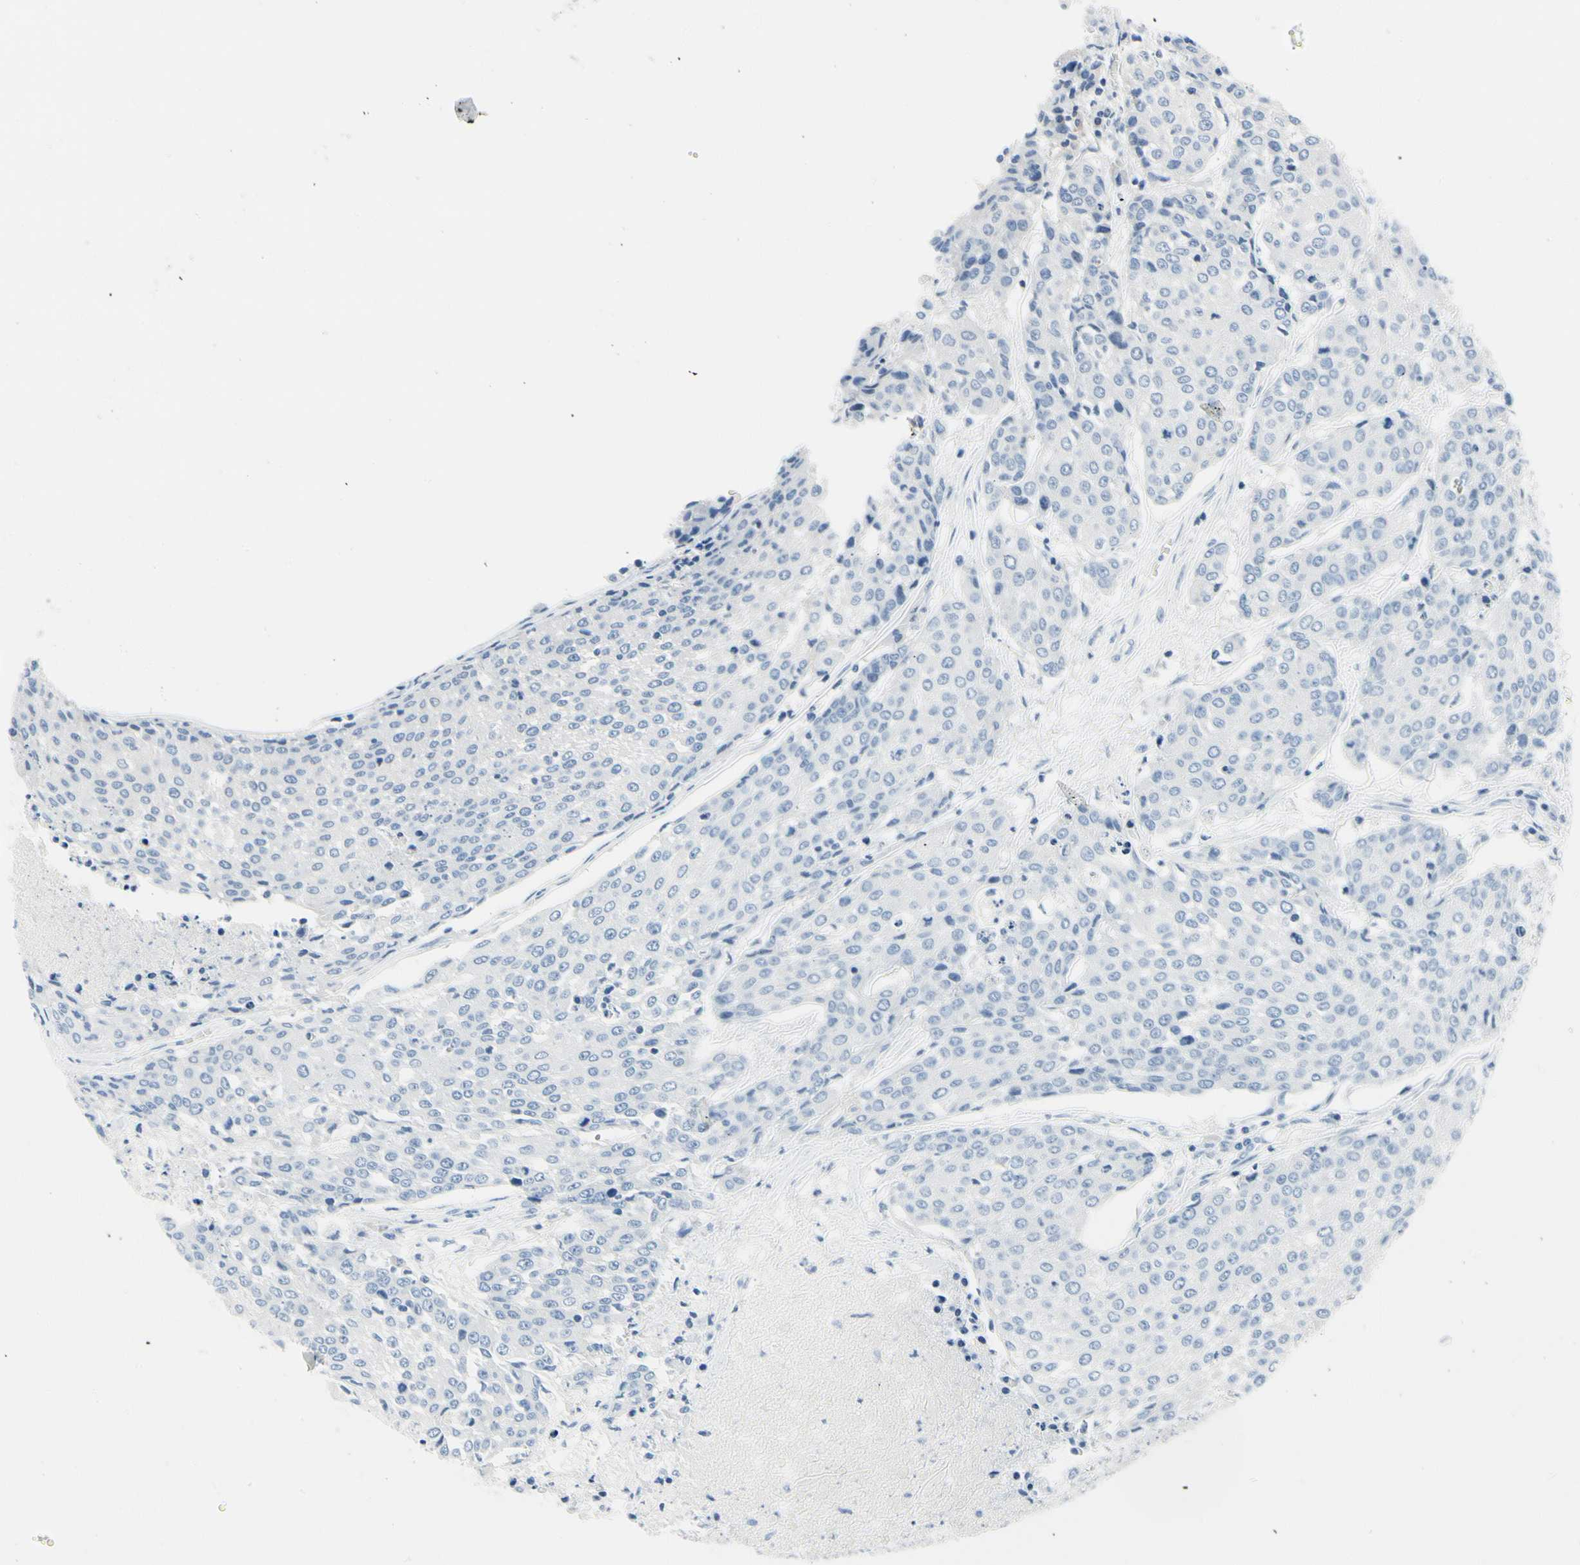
{"staining": {"intensity": "negative", "quantity": "none", "location": "none"}, "tissue": "urothelial cancer", "cell_type": "Tumor cells", "image_type": "cancer", "snomed": [{"axis": "morphology", "description": "Urothelial carcinoma, High grade"}, {"axis": "topography", "description": "Urinary bladder"}], "caption": "Tumor cells show no significant expression in urothelial cancer.", "gene": "NFATC2", "patient": {"sex": "female", "age": 85}}